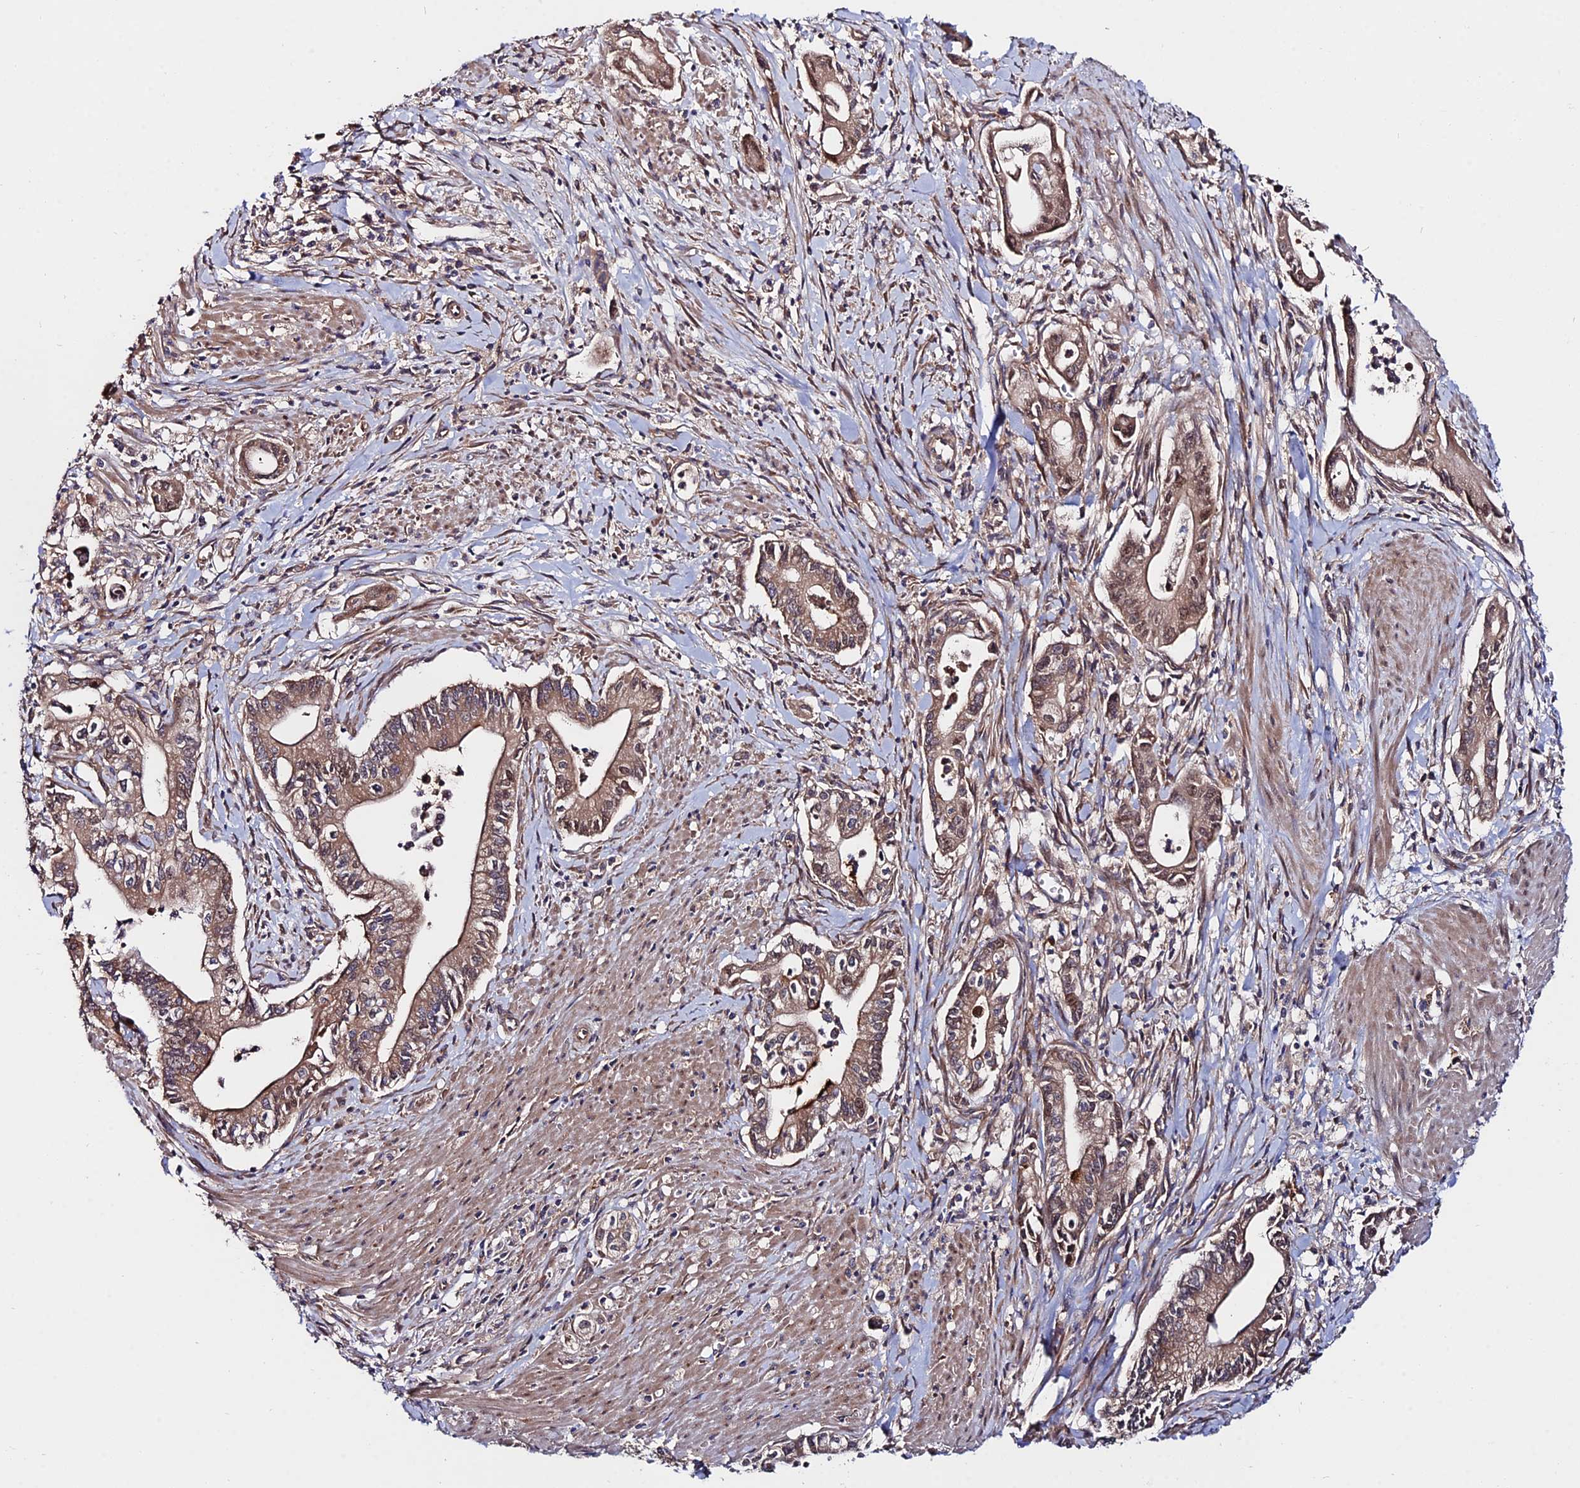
{"staining": {"intensity": "moderate", "quantity": ">75%", "location": "cytoplasmic/membranous,nuclear"}, "tissue": "pancreatic cancer", "cell_type": "Tumor cells", "image_type": "cancer", "snomed": [{"axis": "morphology", "description": "Adenocarcinoma, NOS"}, {"axis": "topography", "description": "Pancreas"}], "caption": "This photomicrograph displays pancreatic cancer (adenocarcinoma) stained with IHC to label a protein in brown. The cytoplasmic/membranous and nuclear of tumor cells show moderate positivity for the protein. Nuclei are counter-stained blue.", "gene": "CDC37L1", "patient": {"sex": "male", "age": 78}}